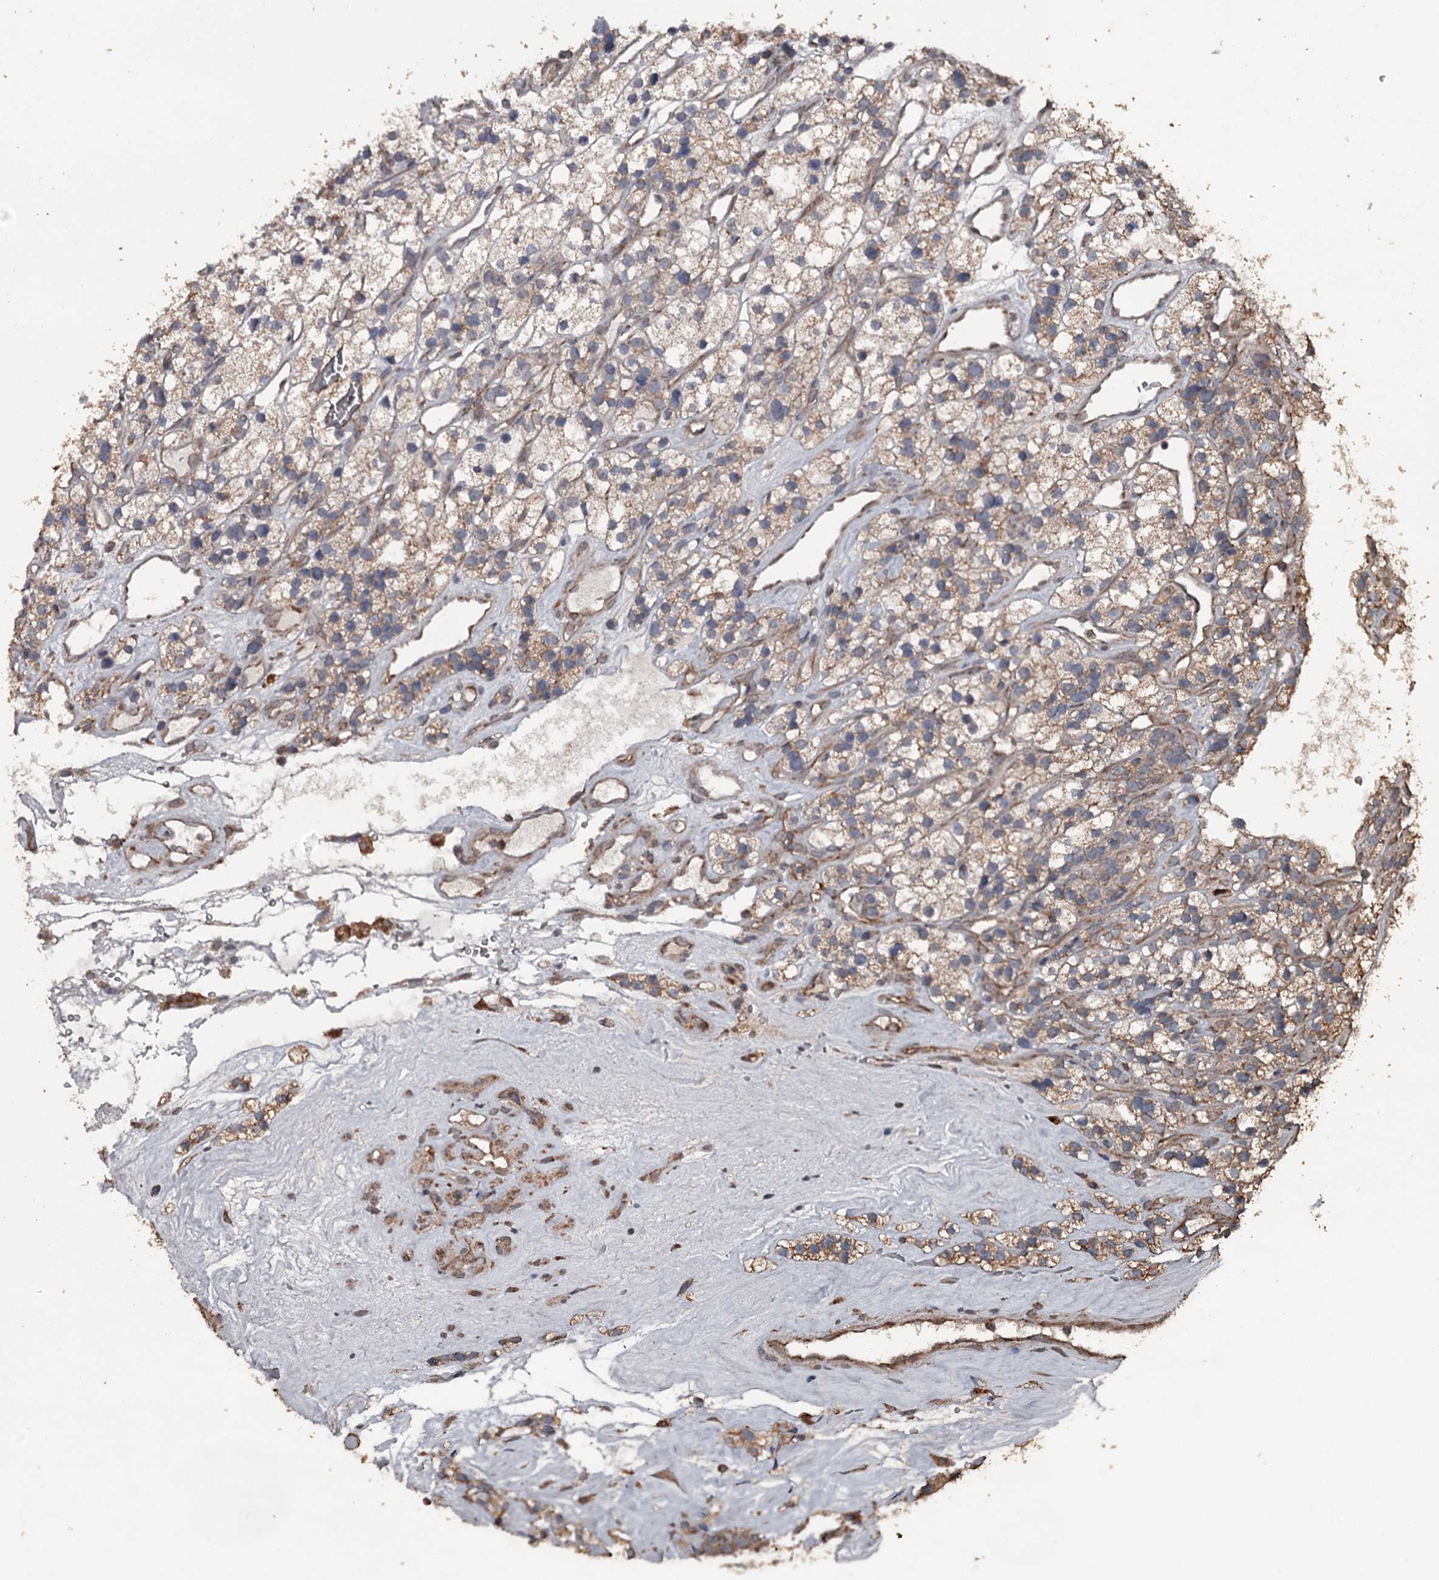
{"staining": {"intensity": "moderate", "quantity": ">75%", "location": "cytoplasmic/membranous"}, "tissue": "renal cancer", "cell_type": "Tumor cells", "image_type": "cancer", "snomed": [{"axis": "morphology", "description": "Adenocarcinoma, NOS"}, {"axis": "topography", "description": "Kidney"}], "caption": "Immunohistochemical staining of human adenocarcinoma (renal) displays medium levels of moderate cytoplasmic/membranous staining in approximately >75% of tumor cells. The staining was performed using DAB (3,3'-diaminobenzidine), with brown indicating positive protein expression. Nuclei are stained blue with hematoxylin.", "gene": "WIPI1", "patient": {"sex": "female", "age": 57}}